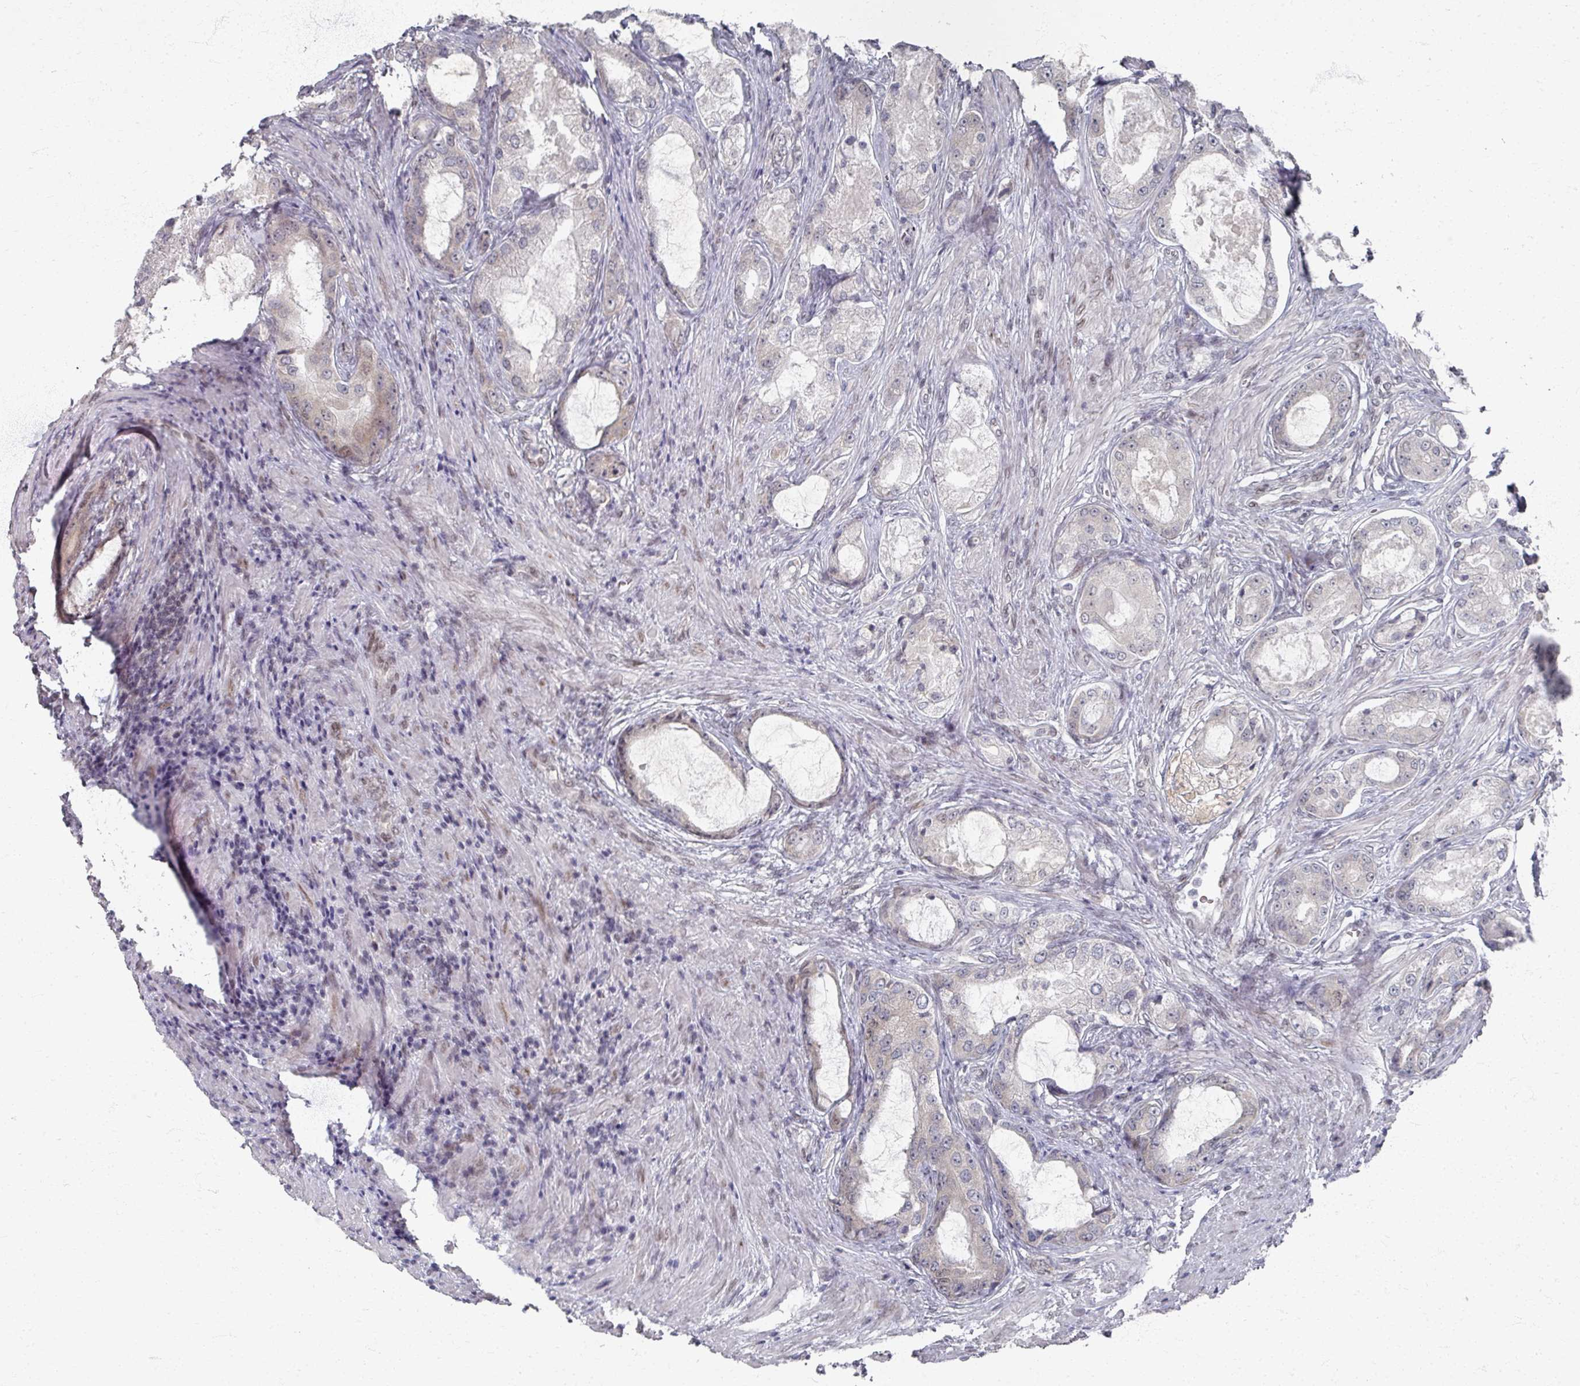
{"staining": {"intensity": "moderate", "quantity": "<25%", "location": "cytoplasmic/membranous"}, "tissue": "prostate cancer", "cell_type": "Tumor cells", "image_type": "cancer", "snomed": [{"axis": "morphology", "description": "Adenocarcinoma, Low grade"}, {"axis": "topography", "description": "Prostate"}], "caption": "Approximately <25% of tumor cells in prostate cancer (adenocarcinoma (low-grade)) reveal moderate cytoplasmic/membranous protein staining as visualized by brown immunohistochemical staining.", "gene": "PSKH1", "patient": {"sex": "male", "age": 68}}